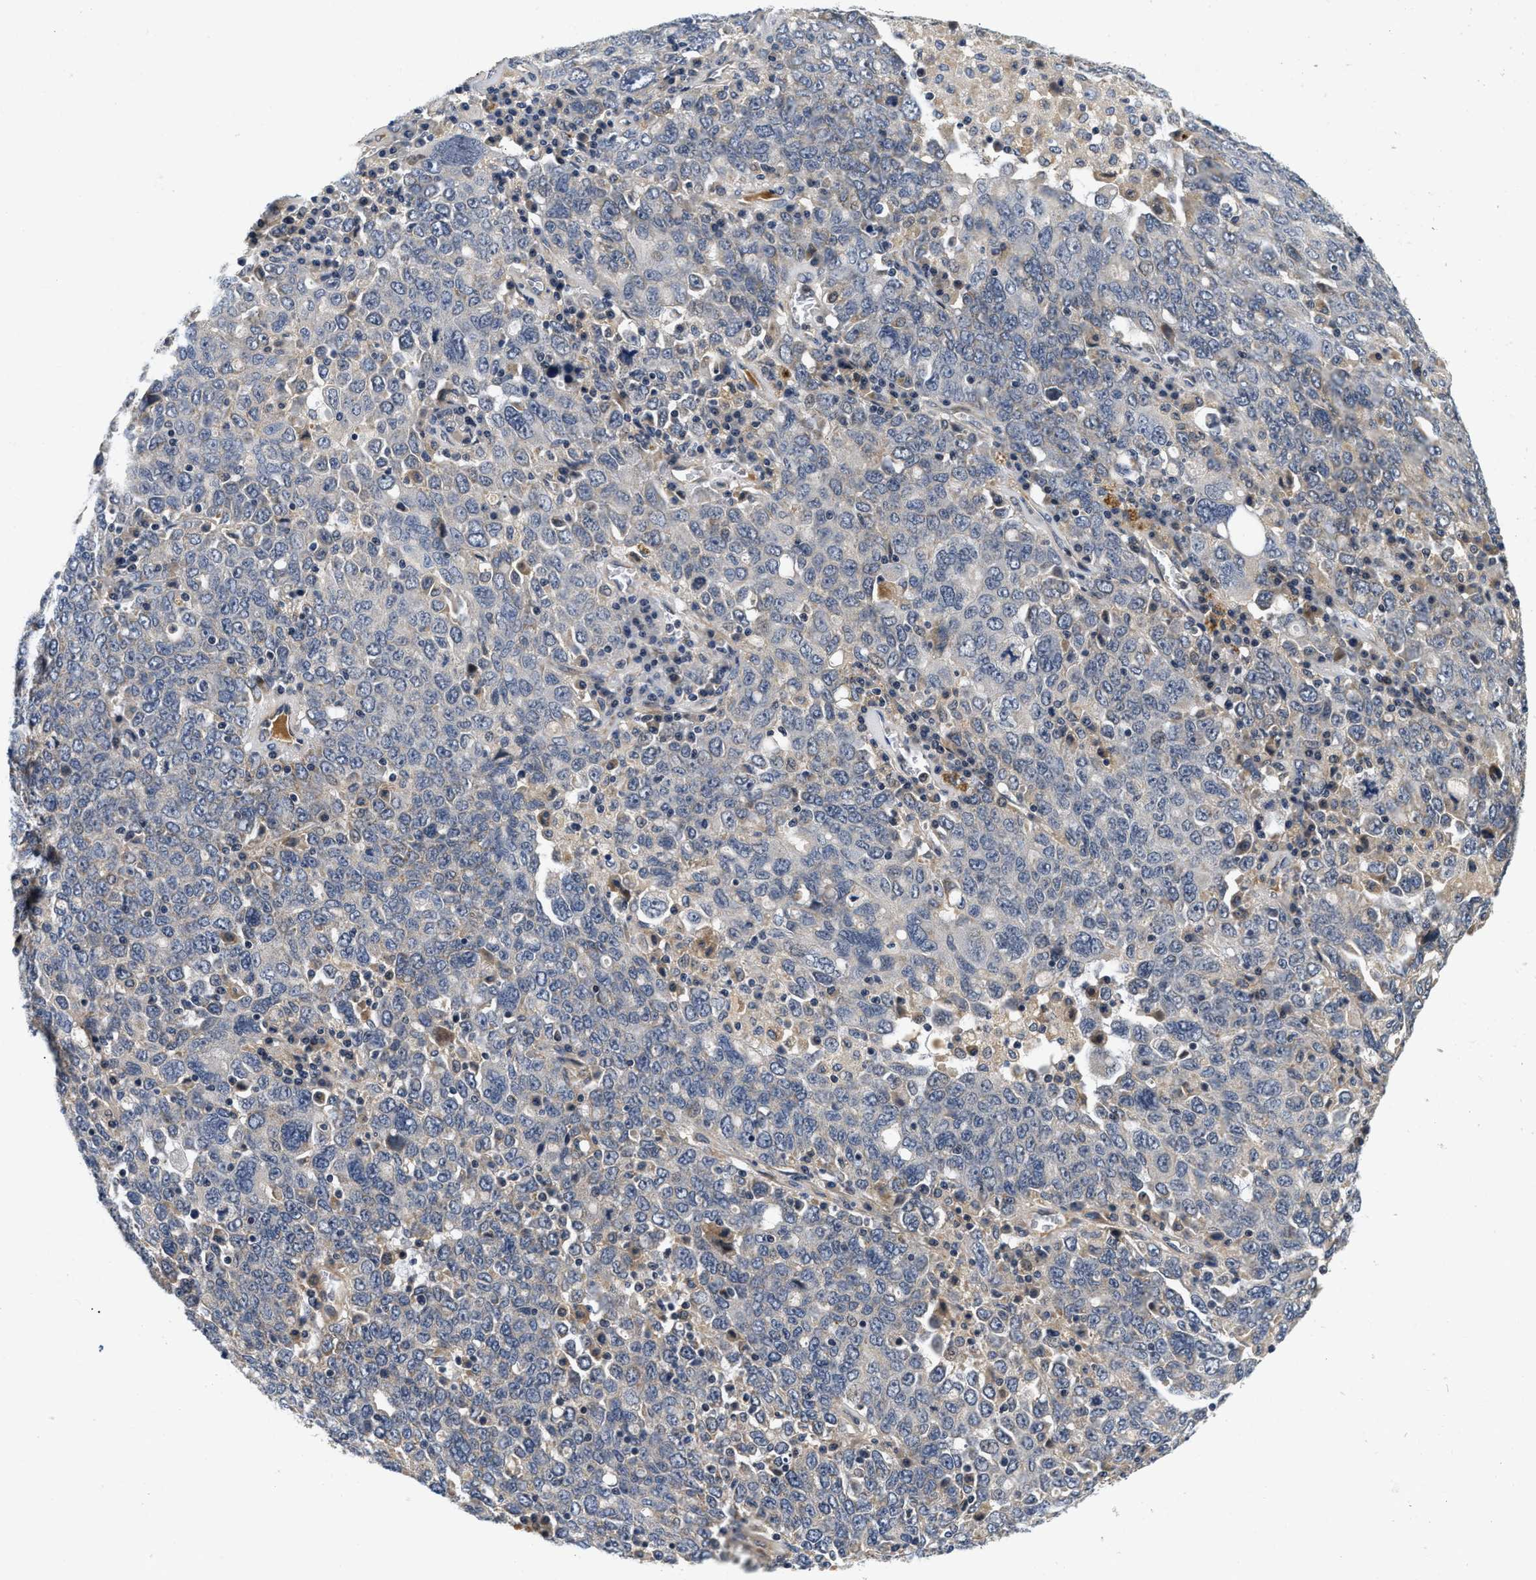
{"staining": {"intensity": "negative", "quantity": "none", "location": "none"}, "tissue": "ovarian cancer", "cell_type": "Tumor cells", "image_type": "cancer", "snomed": [{"axis": "morphology", "description": "Carcinoma, endometroid"}, {"axis": "topography", "description": "Ovary"}], "caption": "This is a micrograph of immunohistochemistry (IHC) staining of ovarian cancer, which shows no expression in tumor cells. (DAB immunohistochemistry, high magnification).", "gene": "PDP1", "patient": {"sex": "female", "age": 62}}